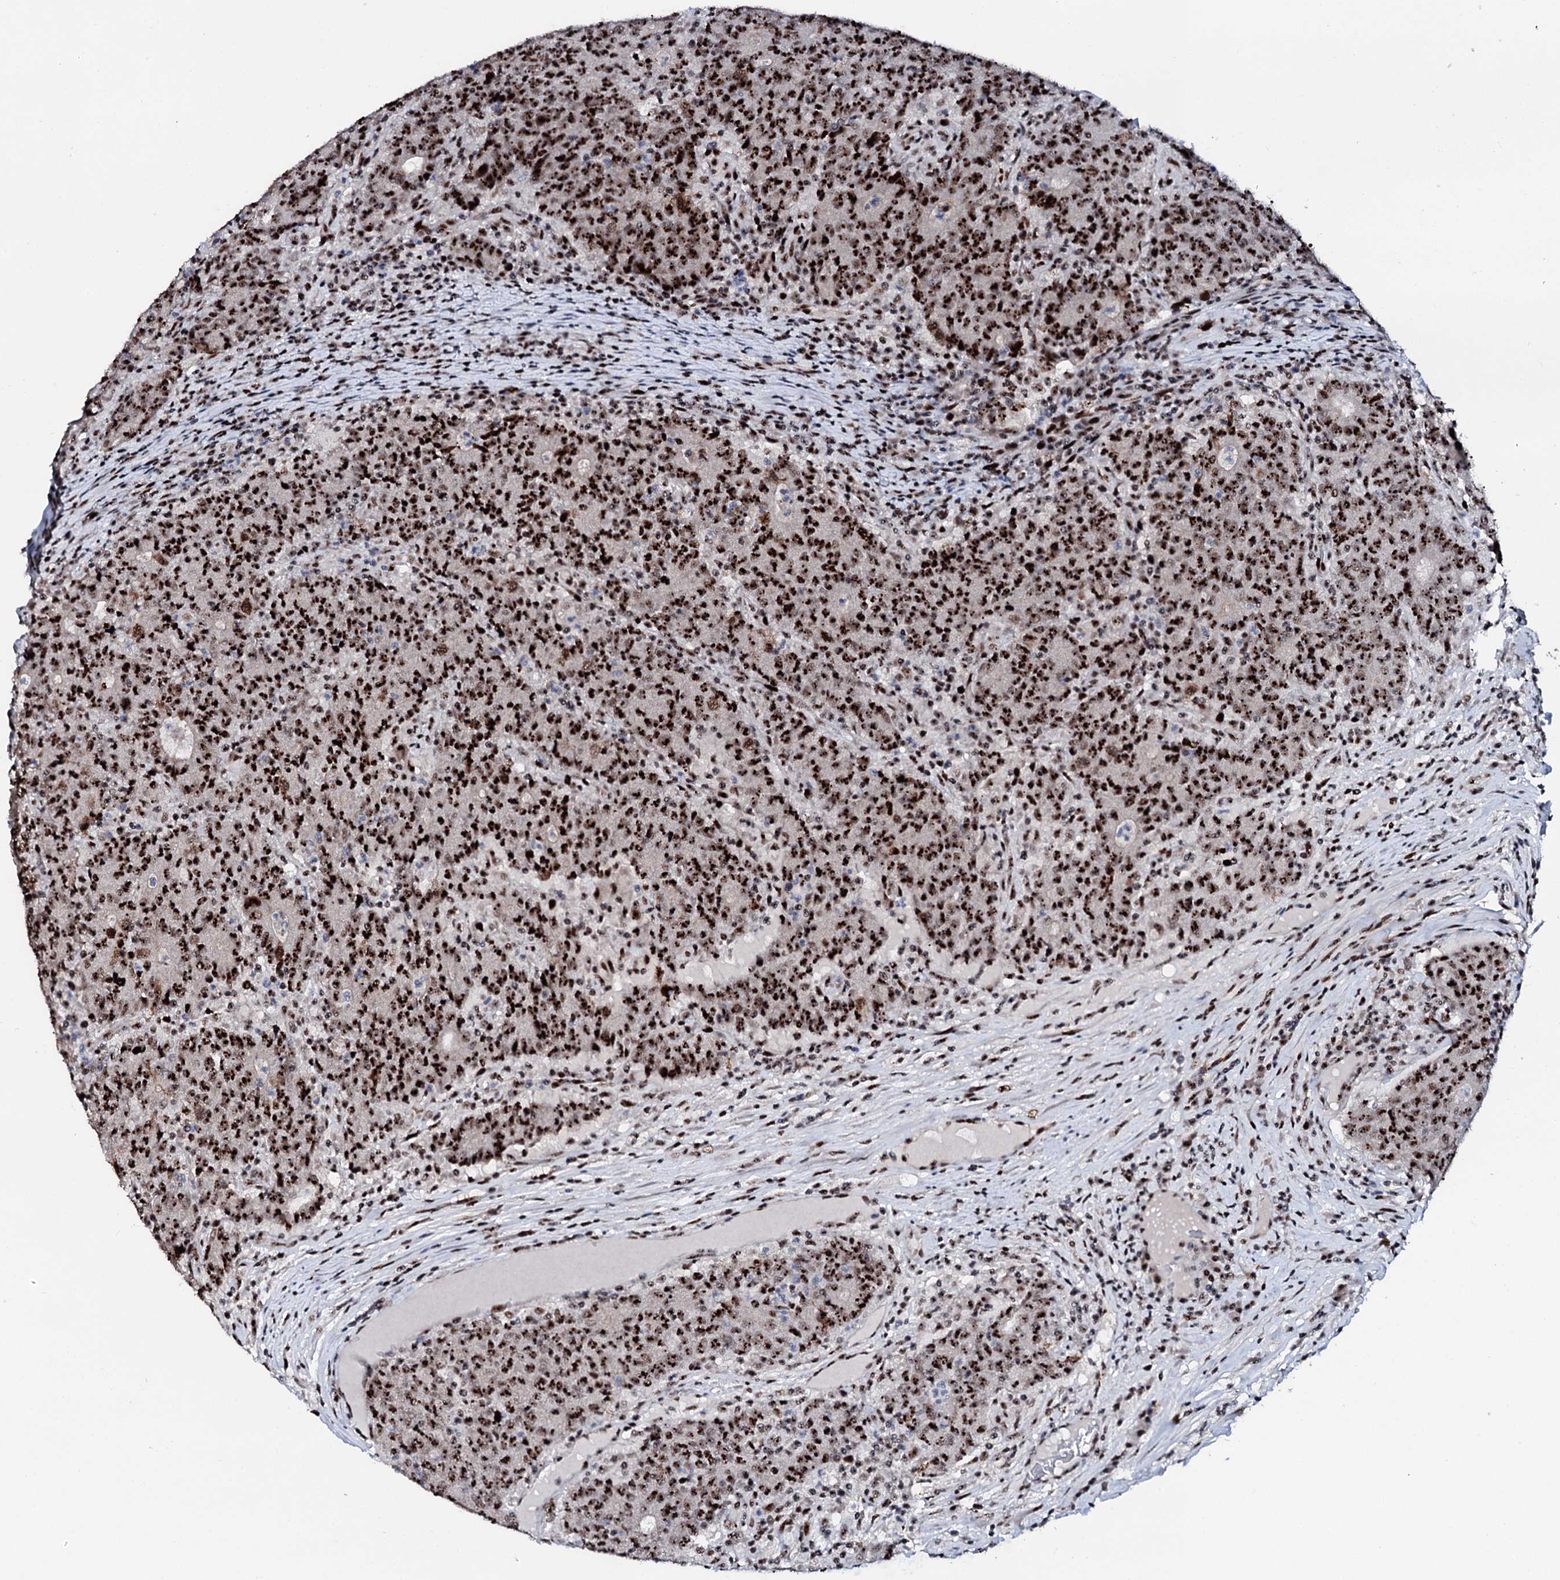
{"staining": {"intensity": "strong", "quantity": ">75%", "location": "nuclear"}, "tissue": "colorectal cancer", "cell_type": "Tumor cells", "image_type": "cancer", "snomed": [{"axis": "morphology", "description": "Adenocarcinoma, NOS"}, {"axis": "topography", "description": "Colon"}], "caption": "Tumor cells demonstrate strong nuclear expression in approximately >75% of cells in colorectal cancer.", "gene": "NEUROG3", "patient": {"sex": "female", "age": 75}}